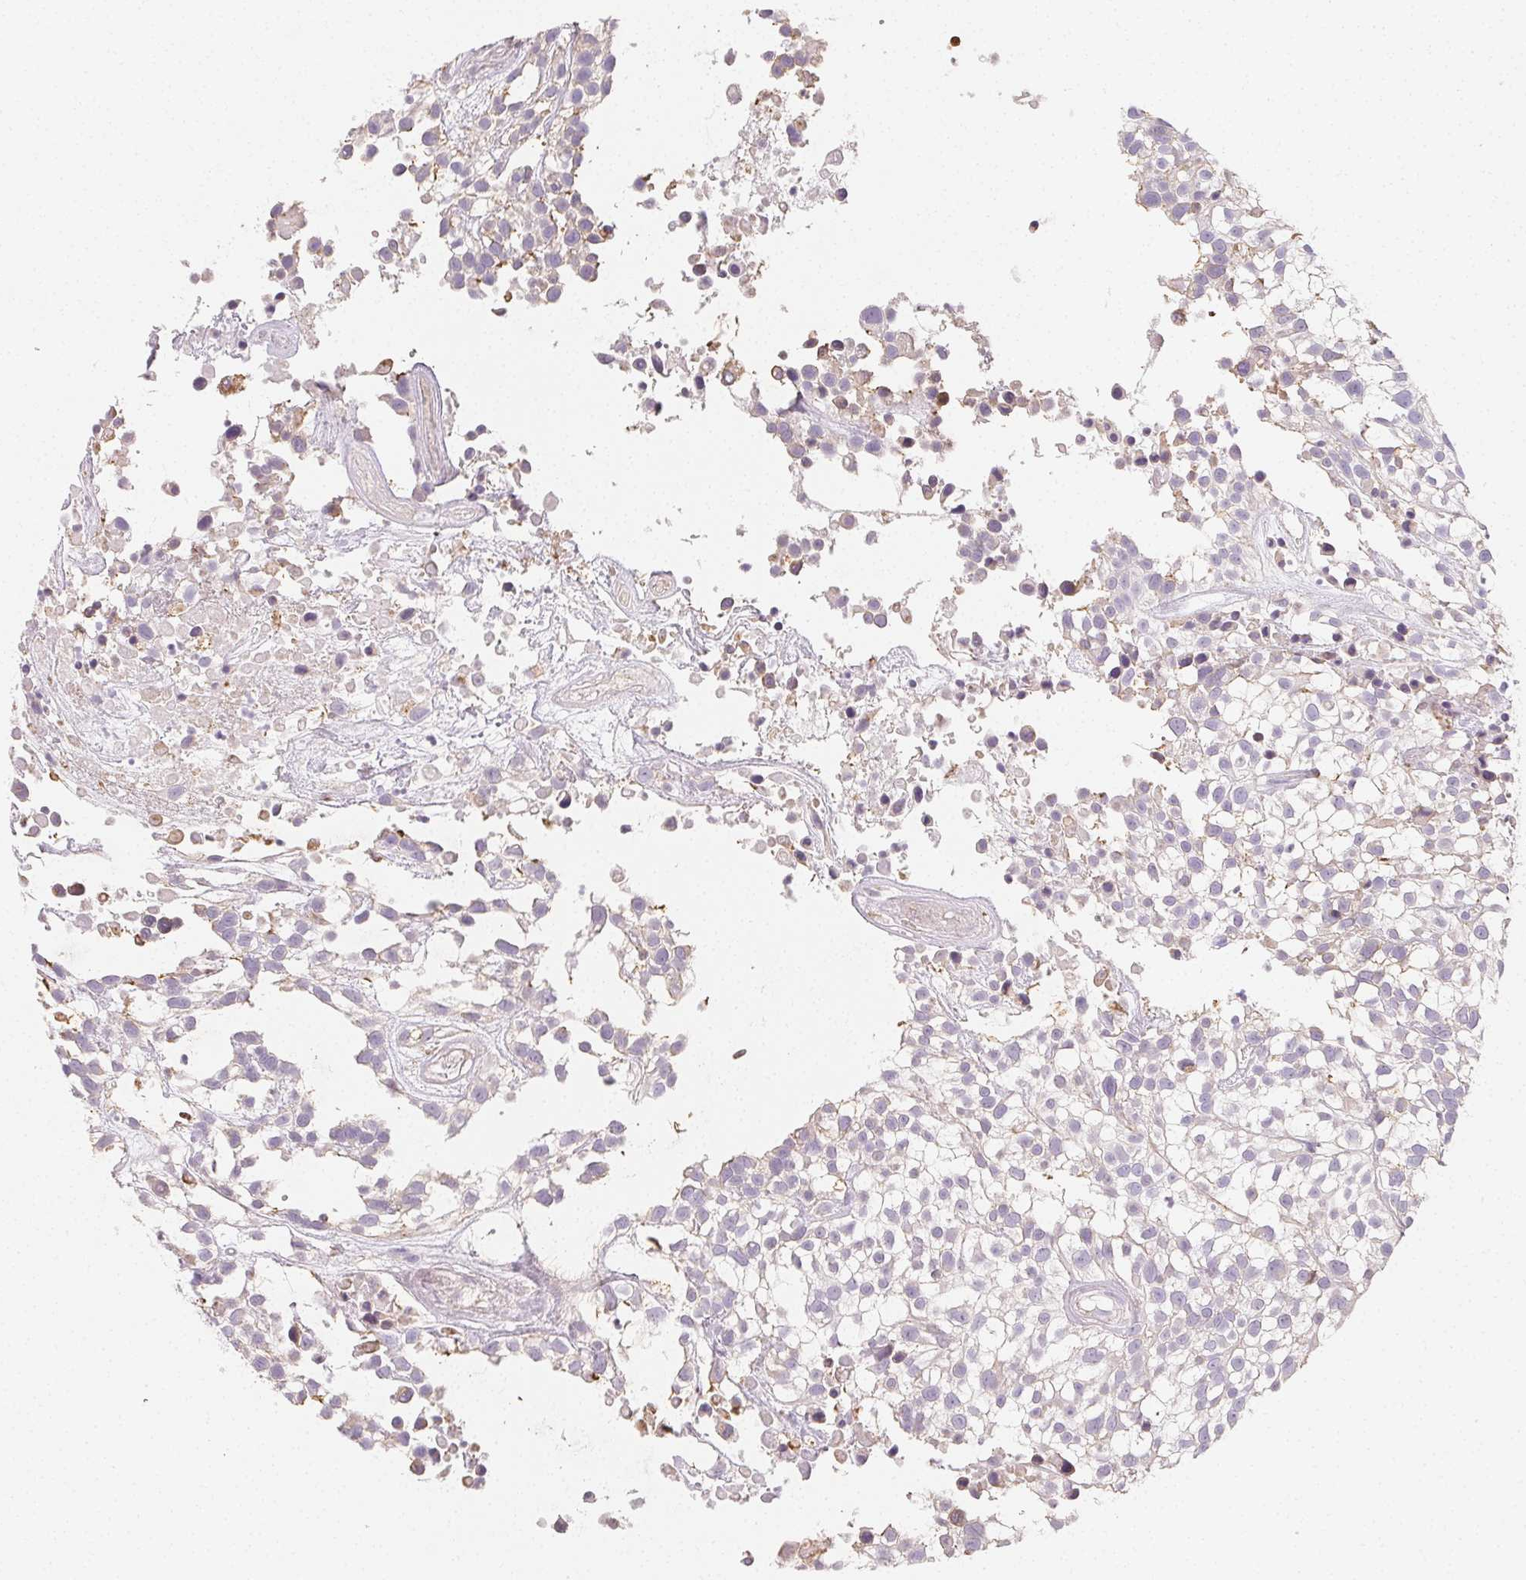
{"staining": {"intensity": "weak", "quantity": "<25%", "location": "cytoplasmic/membranous"}, "tissue": "urothelial cancer", "cell_type": "Tumor cells", "image_type": "cancer", "snomed": [{"axis": "morphology", "description": "Urothelial carcinoma, High grade"}, {"axis": "topography", "description": "Urinary bladder"}], "caption": "Immunohistochemistry micrograph of neoplastic tissue: human urothelial cancer stained with DAB shows no significant protein staining in tumor cells.", "gene": "LRRC23", "patient": {"sex": "male", "age": 56}}